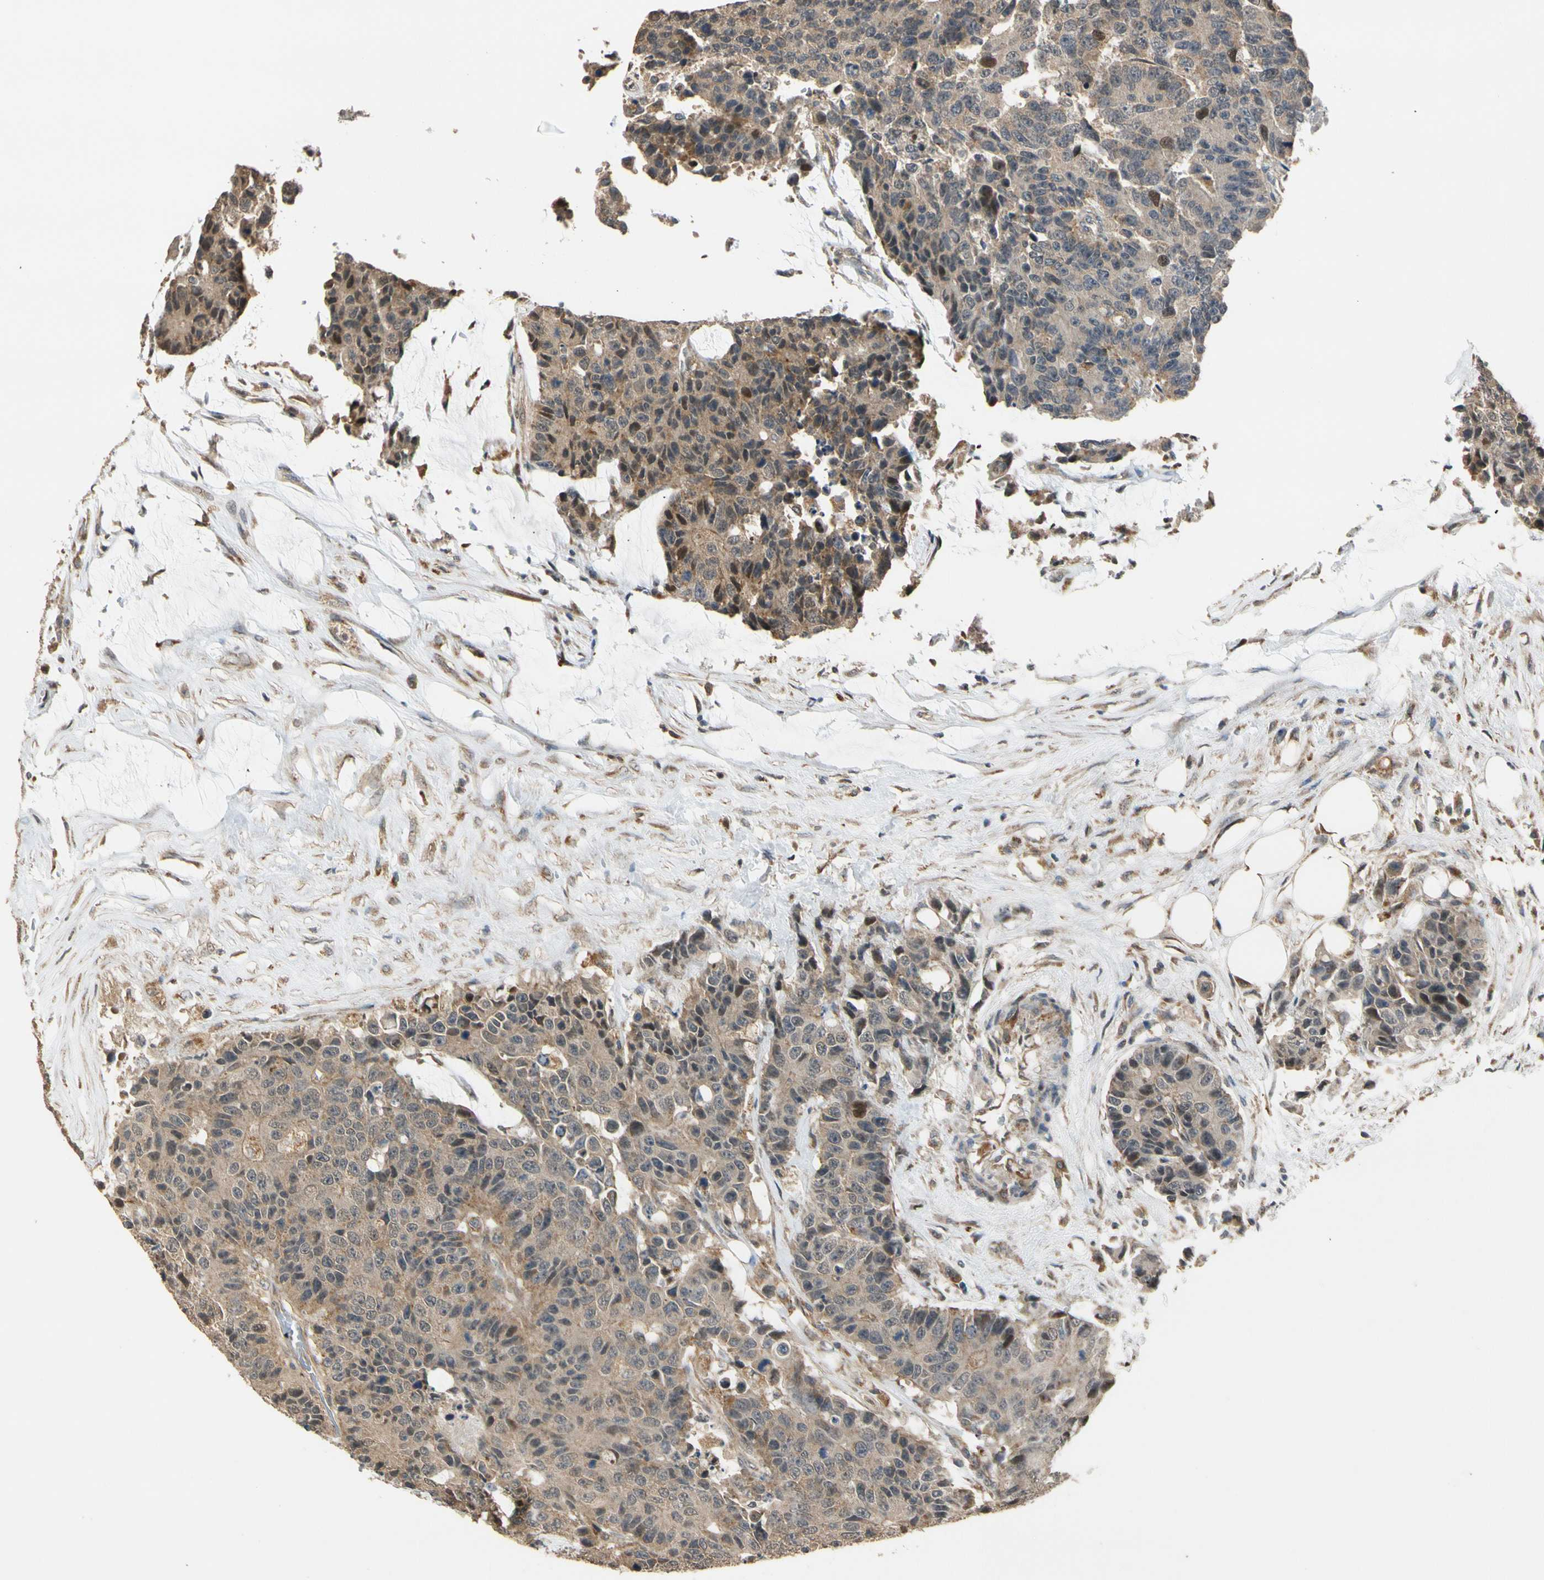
{"staining": {"intensity": "moderate", "quantity": "<25%", "location": "cytoplasmic/membranous,nuclear"}, "tissue": "colorectal cancer", "cell_type": "Tumor cells", "image_type": "cancer", "snomed": [{"axis": "morphology", "description": "Adenocarcinoma, NOS"}, {"axis": "topography", "description": "Colon"}], "caption": "Moderate cytoplasmic/membranous and nuclear expression is seen in about <25% of tumor cells in colorectal adenocarcinoma.", "gene": "LAMTOR1", "patient": {"sex": "female", "age": 86}}